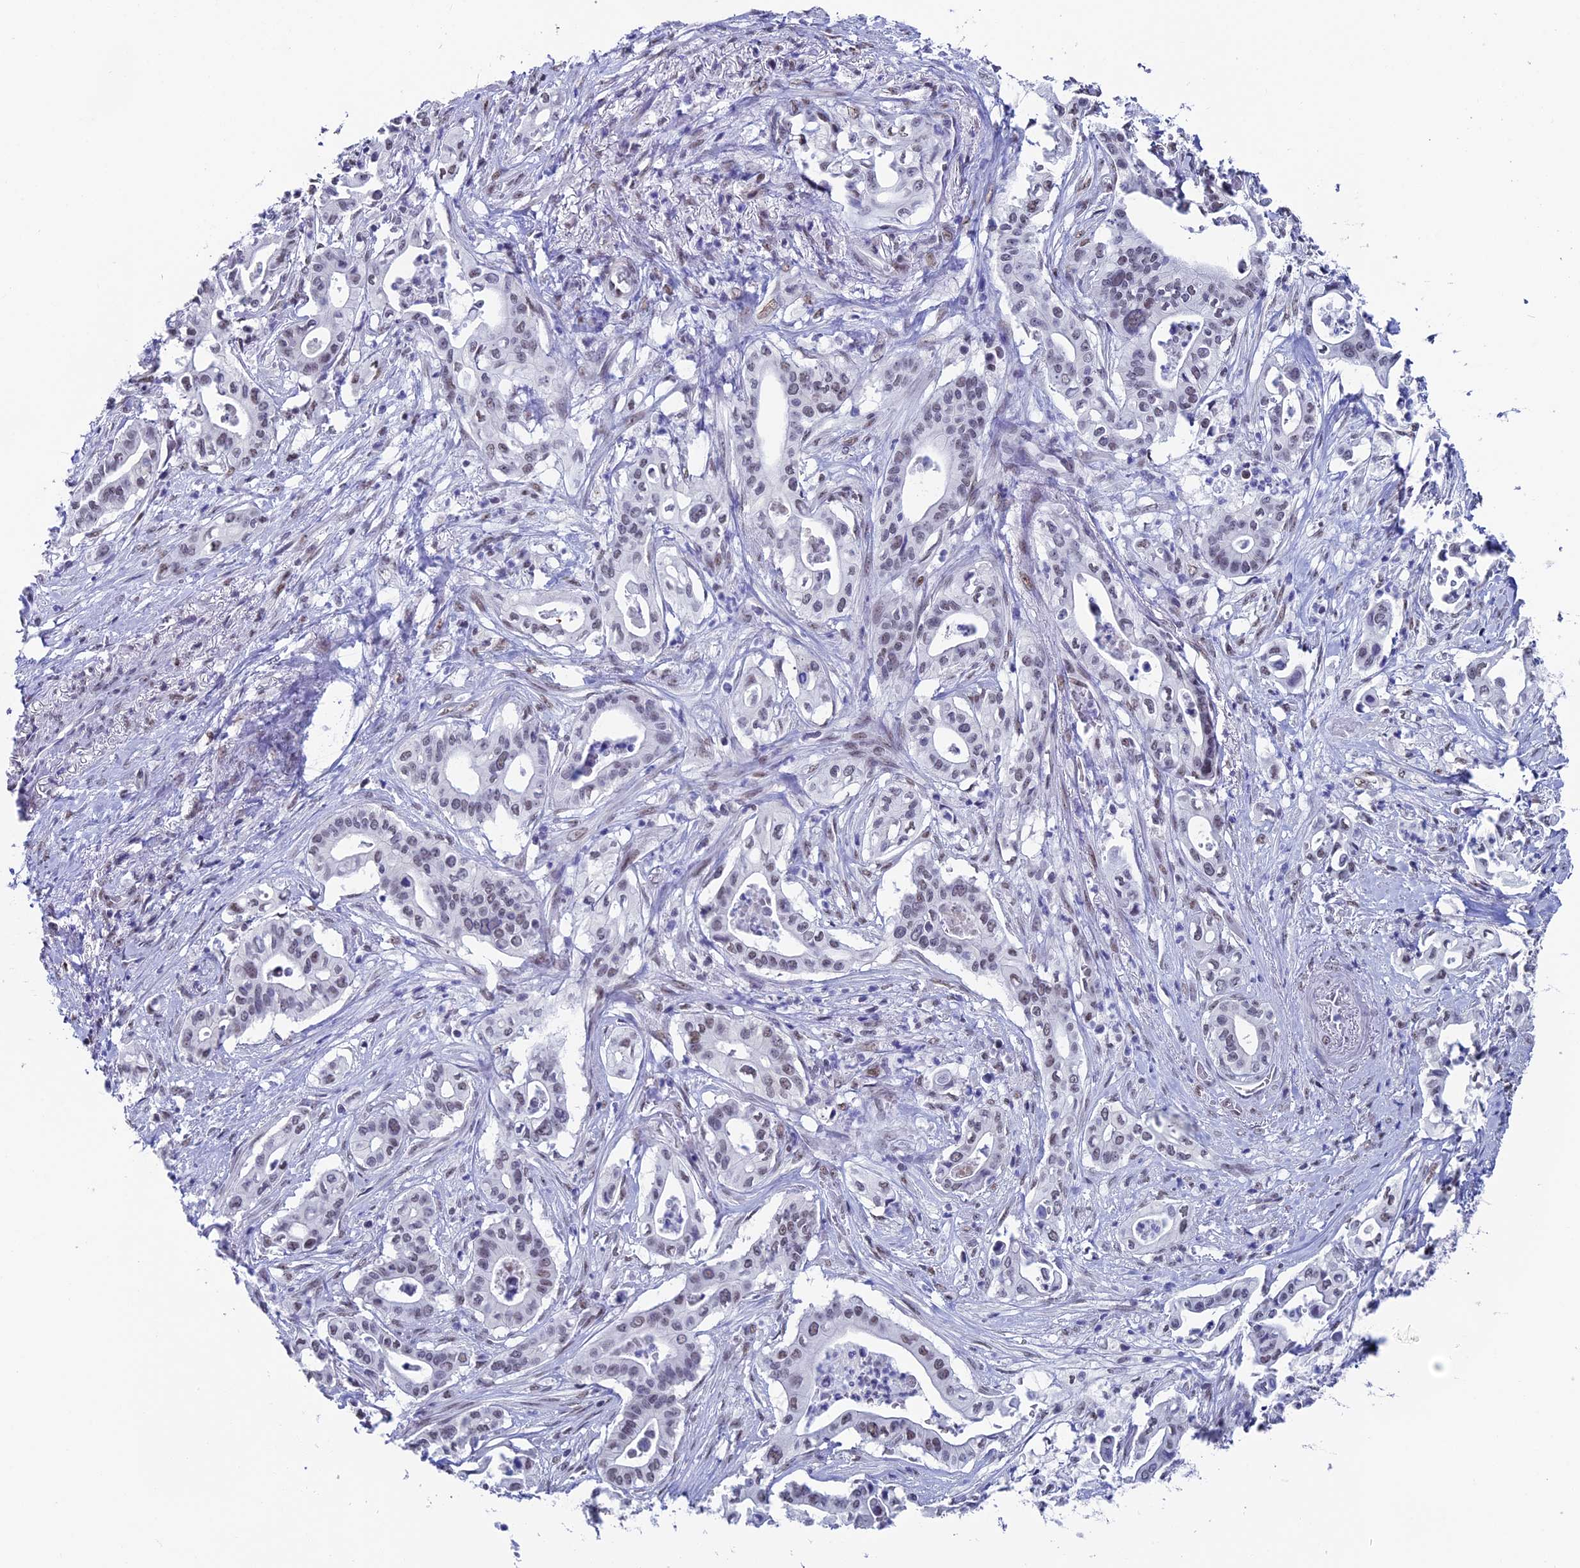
{"staining": {"intensity": "weak", "quantity": "<25%", "location": "nuclear"}, "tissue": "pancreatic cancer", "cell_type": "Tumor cells", "image_type": "cancer", "snomed": [{"axis": "morphology", "description": "Adenocarcinoma, NOS"}, {"axis": "topography", "description": "Pancreas"}], "caption": "DAB immunohistochemical staining of human adenocarcinoma (pancreatic) reveals no significant positivity in tumor cells.", "gene": "CD2BP2", "patient": {"sex": "female", "age": 77}}